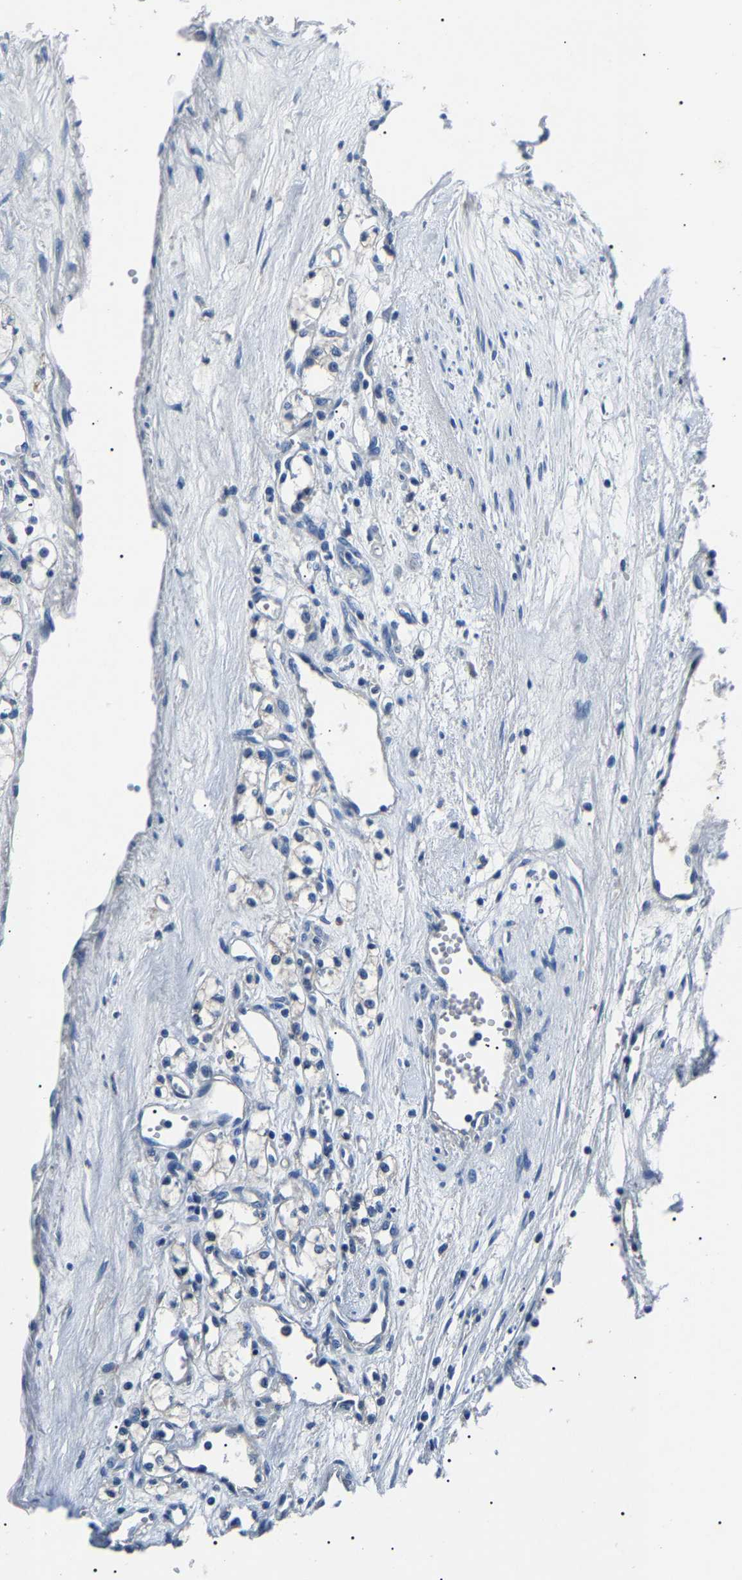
{"staining": {"intensity": "negative", "quantity": "none", "location": "none"}, "tissue": "renal cancer", "cell_type": "Tumor cells", "image_type": "cancer", "snomed": [{"axis": "morphology", "description": "Adenocarcinoma, NOS"}, {"axis": "topography", "description": "Kidney"}], "caption": "Tumor cells show no significant positivity in renal adenocarcinoma. Brightfield microscopy of immunohistochemistry (IHC) stained with DAB (brown) and hematoxylin (blue), captured at high magnification.", "gene": "KLK15", "patient": {"sex": "male", "age": 59}}